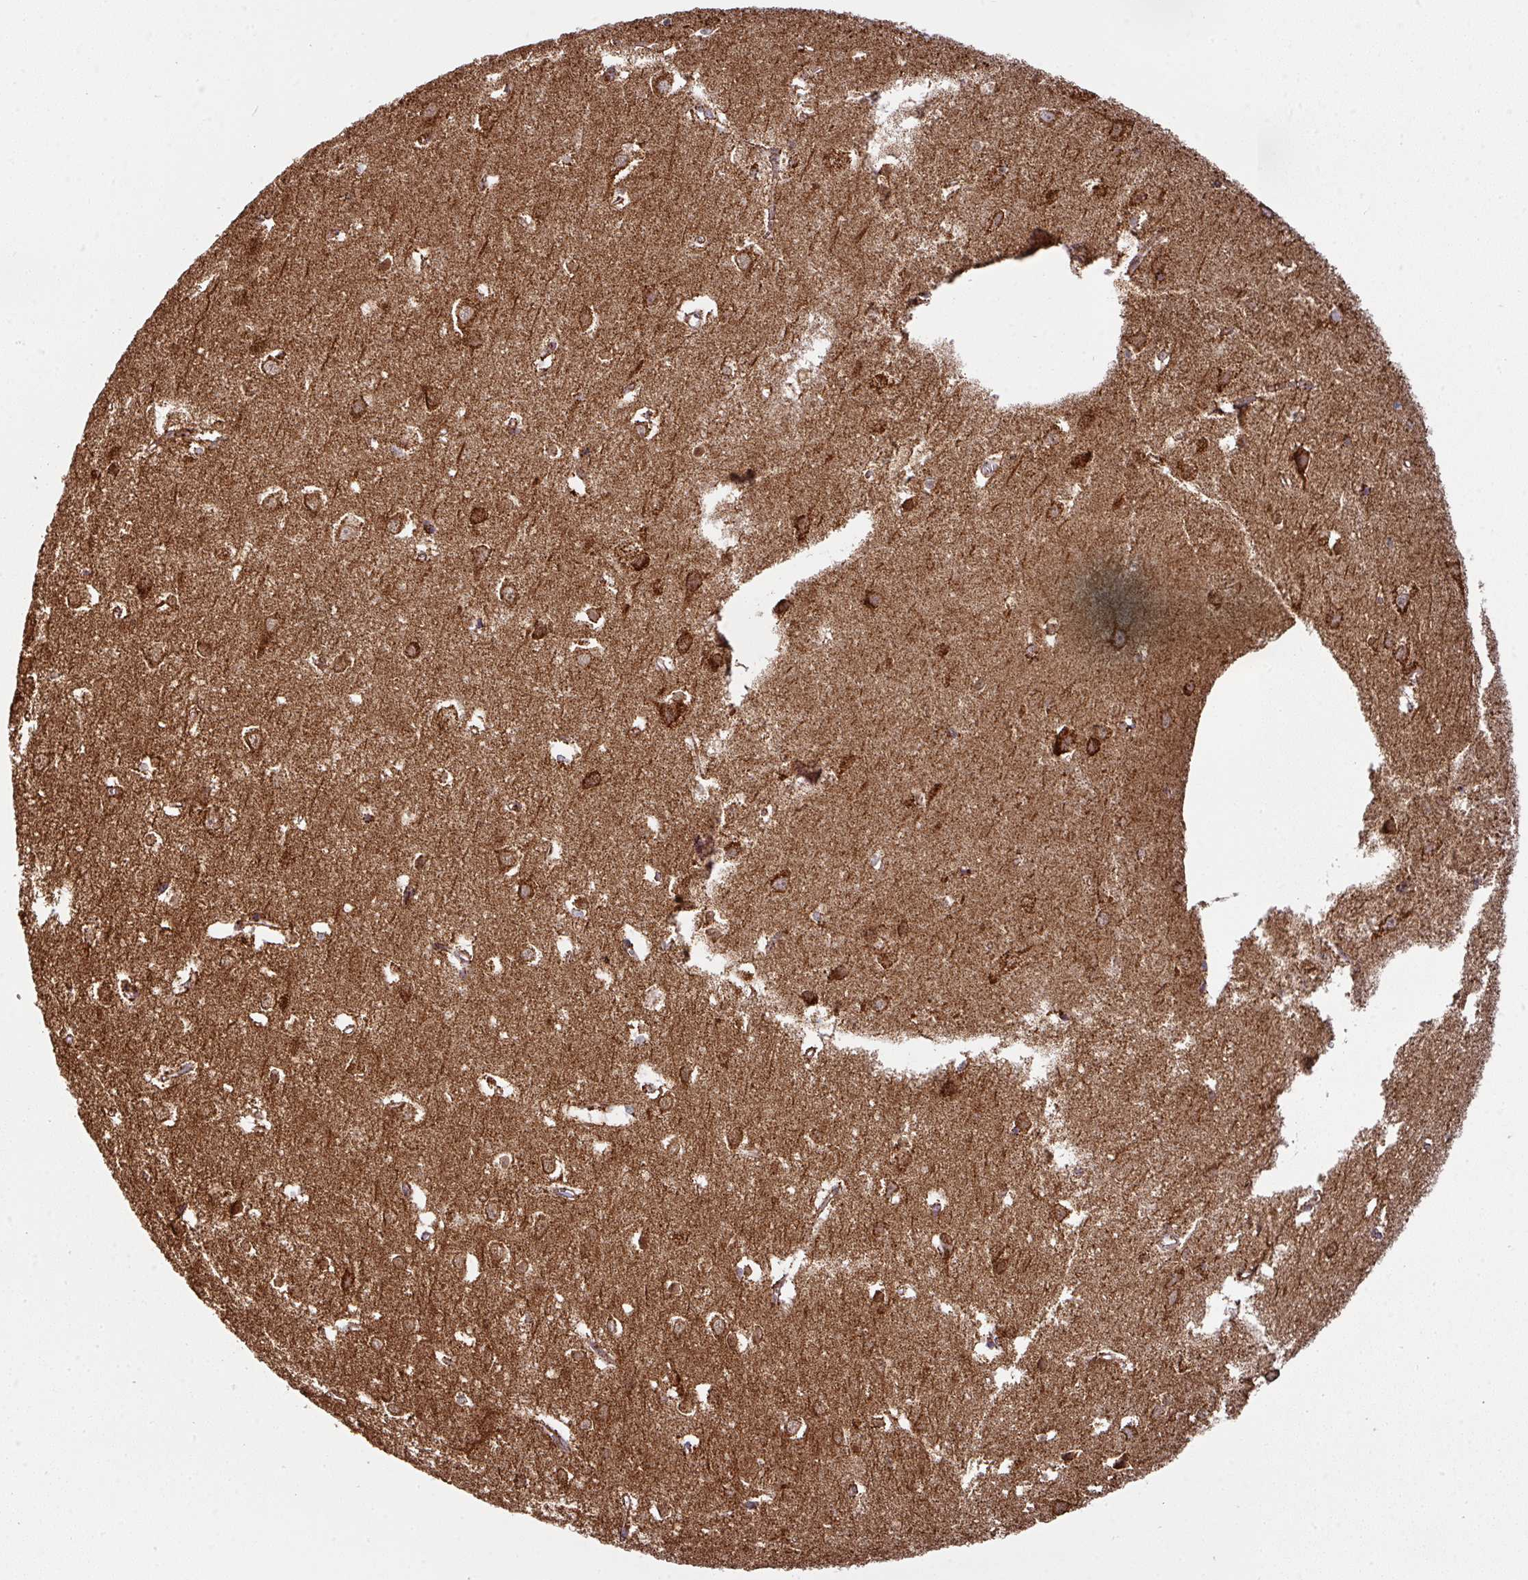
{"staining": {"intensity": "moderate", "quantity": ">75%", "location": "cytoplasmic/membranous"}, "tissue": "cerebral cortex", "cell_type": "Endothelial cells", "image_type": "normal", "snomed": [{"axis": "morphology", "description": "Normal tissue, NOS"}, {"axis": "topography", "description": "Cerebral cortex"}], "caption": "Immunohistochemistry image of benign cerebral cortex: cerebral cortex stained using immunohistochemistry shows medium levels of moderate protein expression localized specifically in the cytoplasmic/membranous of endothelial cells, appearing as a cytoplasmic/membranous brown color.", "gene": "TRAP1", "patient": {"sex": "male", "age": 70}}